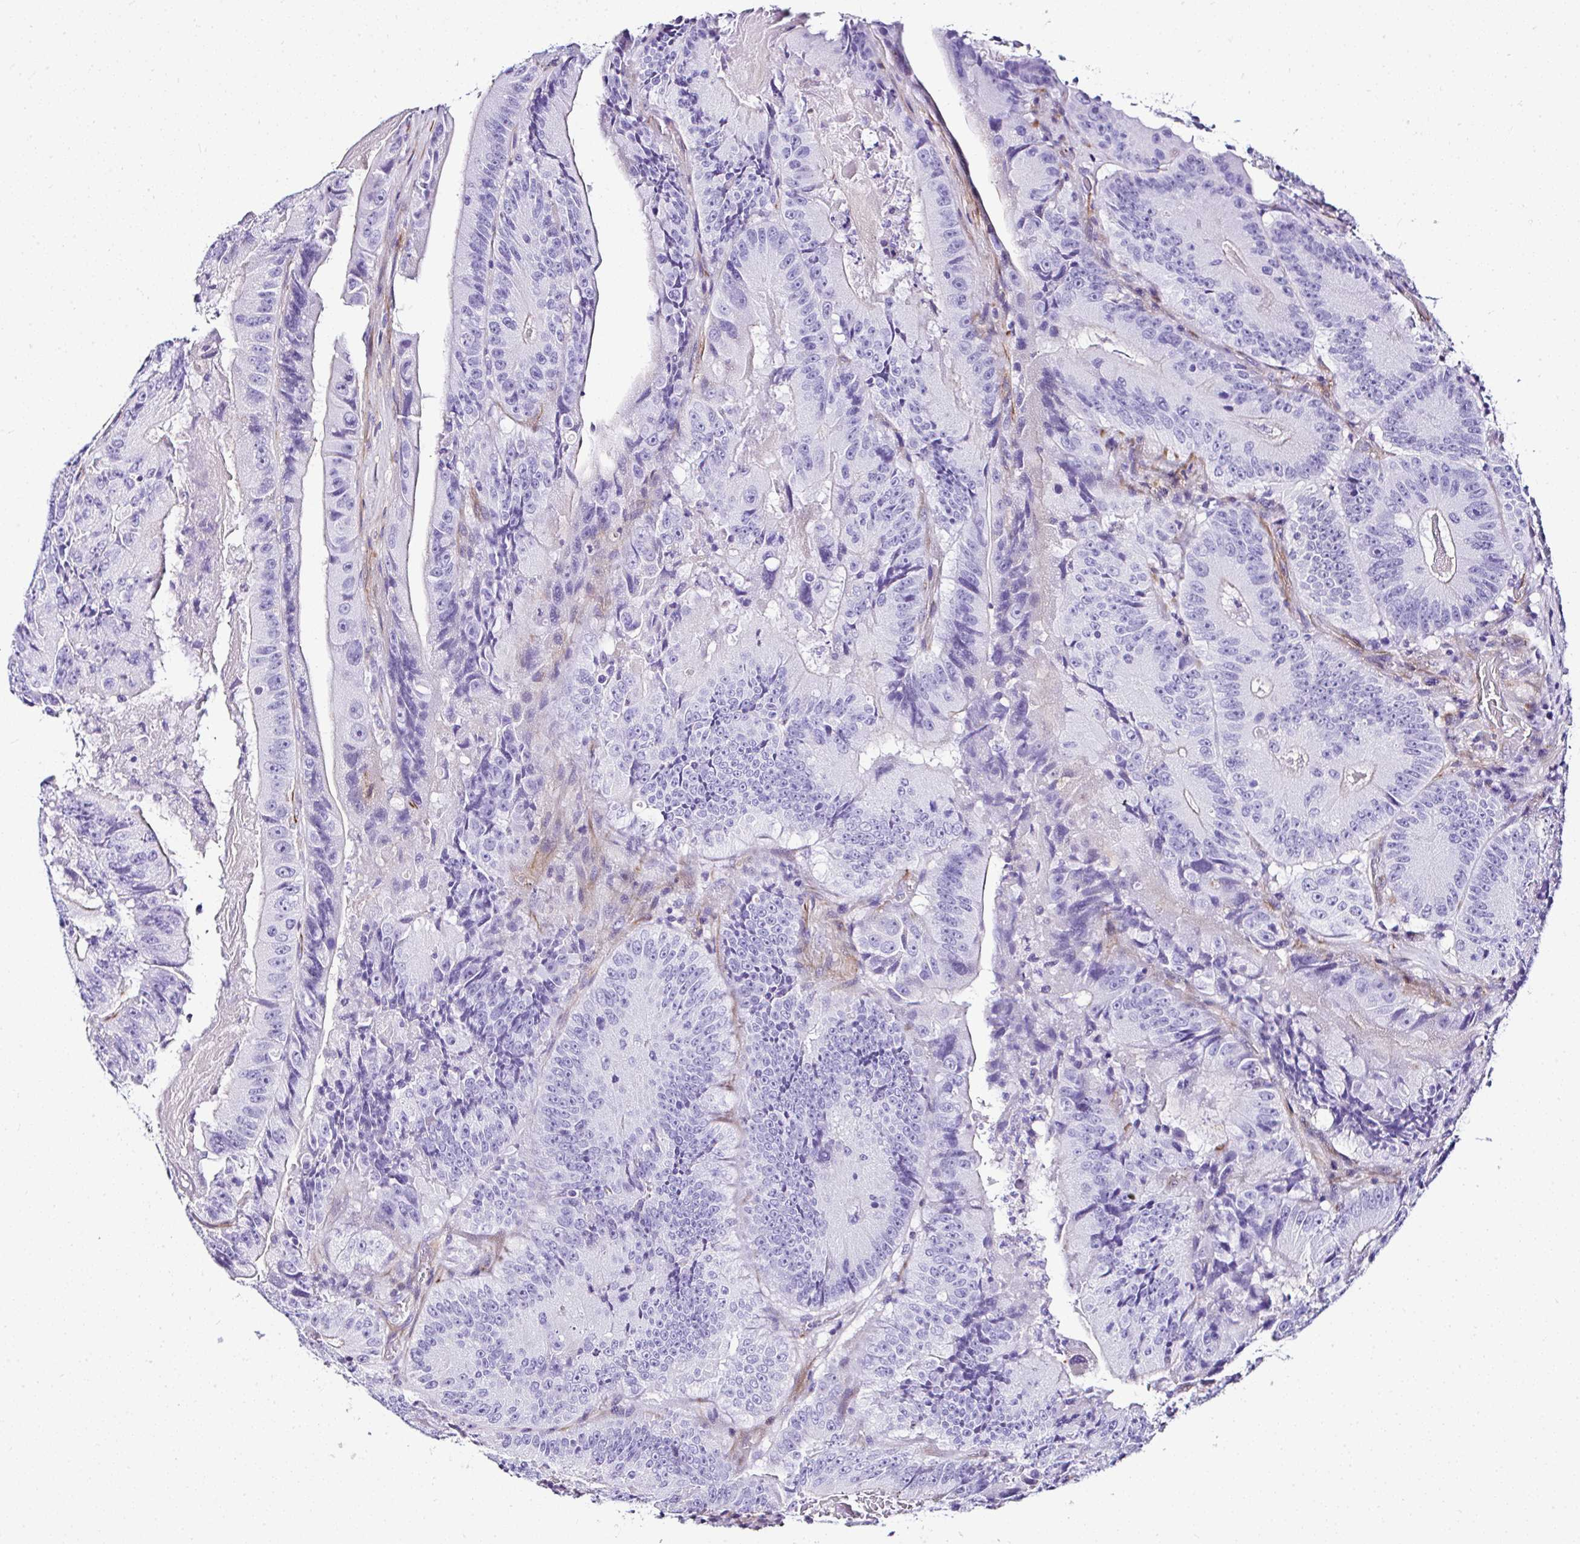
{"staining": {"intensity": "negative", "quantity": "none", "location": "none"}, "tissue": "colorectal cancer", "cell_type": "Tumor cells", "image_type": "cancer", "snomed": [{"axis": "morphology", "description": "Adenocarcinoma, NOS"}, {"axis": "topography", "description": "Colon"}], "caption": "Image shows no significant protein staining in tumor cells of colorectal cancer (adenocarcinoma).", "gene": "DEPDC5", "patient": {"sex": "female", "age": 86}}